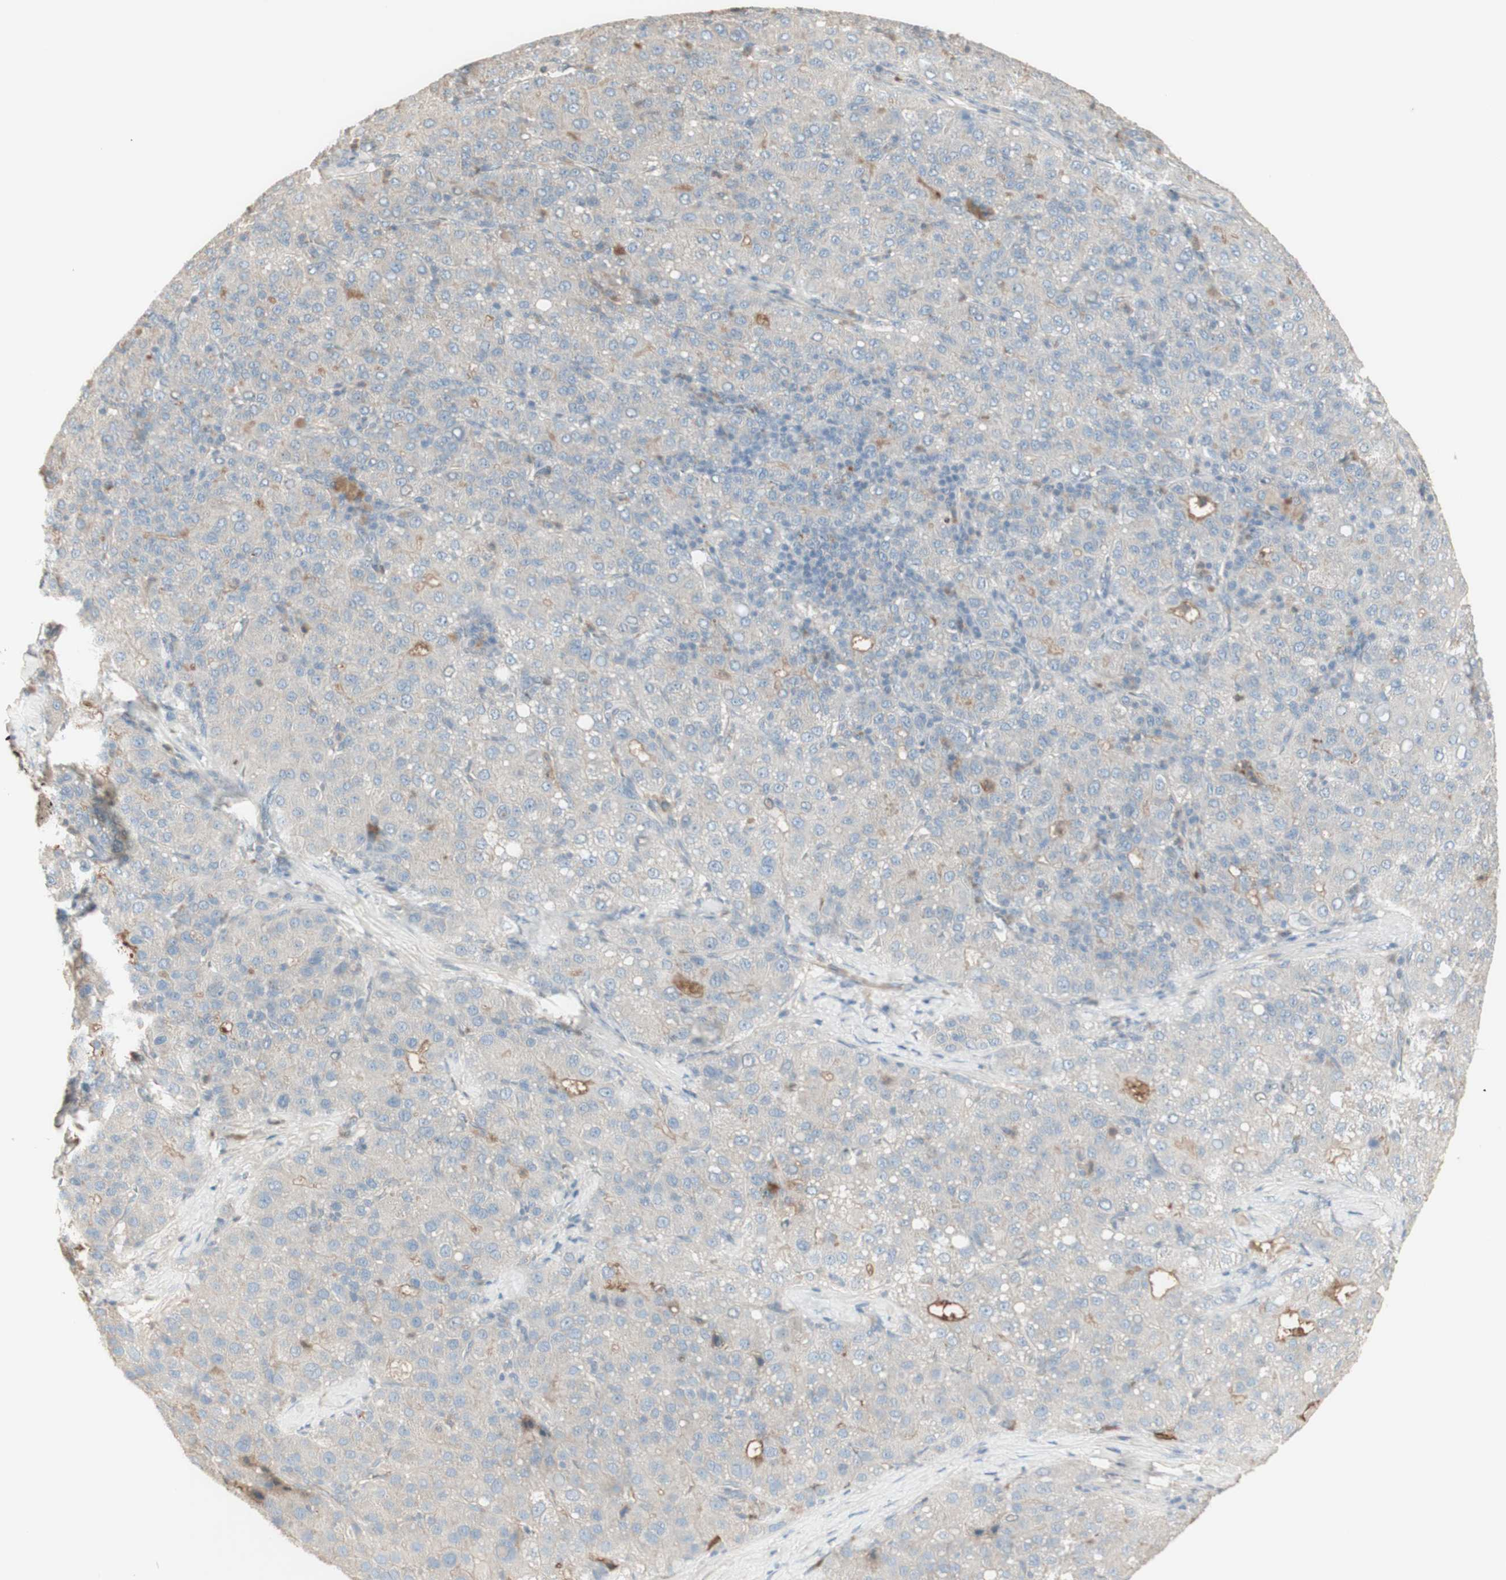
{"staining": {"intensity": "negative", "quantity": "none", "location": "none"}, "tissue": "liver cancer", "cell_type": "Tumor cells", "image_type": "cancer", "snomed": [{"axis": "morphology", "description": "Carcinoma, Hepatocellular, NOS"}, {"axis": "topography", "description": "Liver"}], "caption": "A histopathology image of human liver hepatocellular carcinoma is negative for staining in tumor cells.", "gene": "IFNG", "patient": {"sex": "male", "age": 65}}